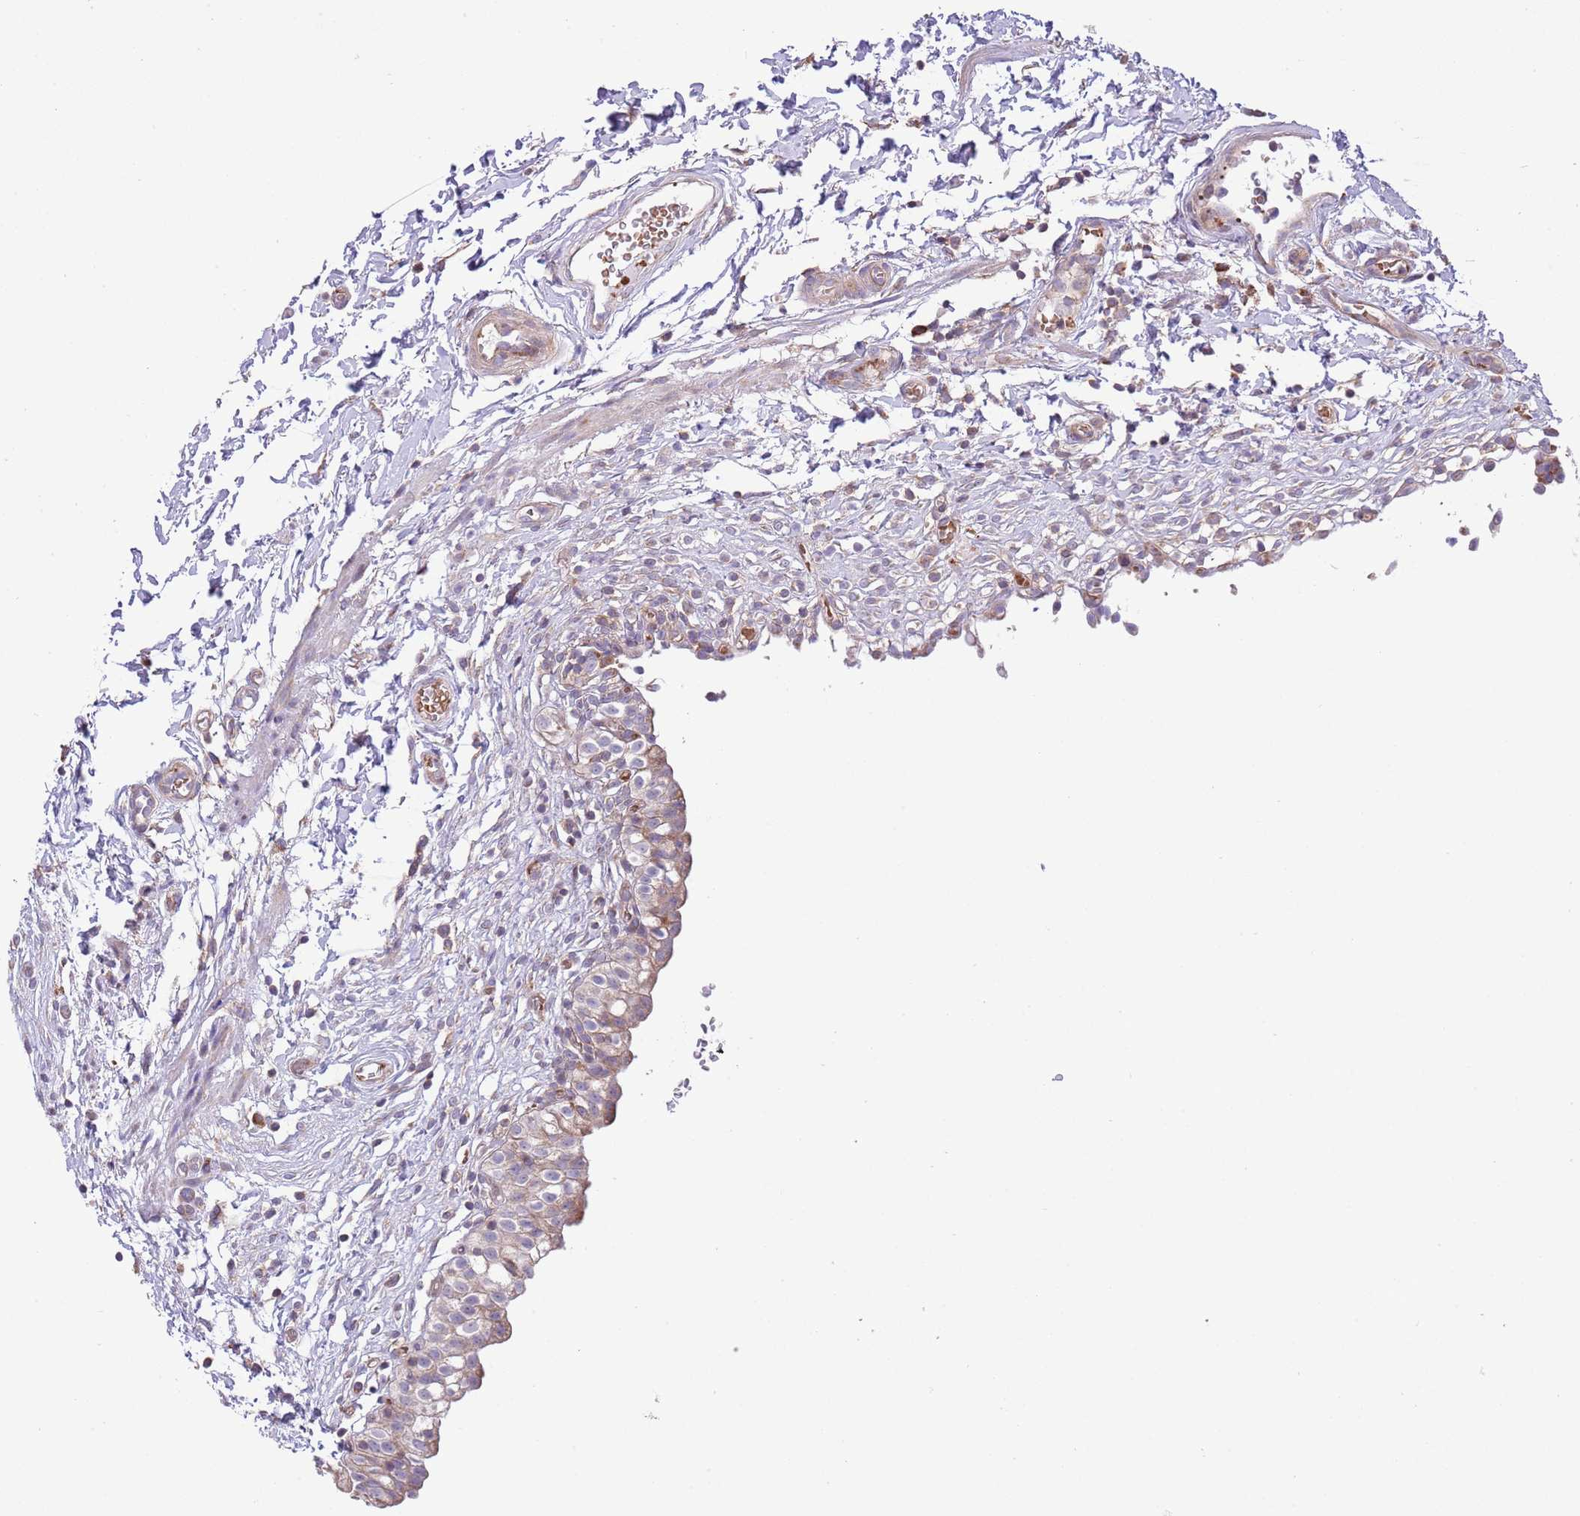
{"staining": {"intensity": "moderate", "quantity": "25%-75%", "location": "cytoplasmic/membranous"}, "tissue": "urinary bladder", "cell_type": "Urothelial cells", "image_type": "normal", "snomed": [{"axis": "morphology", "description": "Normal tissue, NOS"}, {"axis": "topography", "description": "Urinary bladder"}, {"axis": "topography", "description": "Peripheral nerve tissue"}], "caption": "A micrograph showing moderate cytoplasmic/membranous staining in about 25%-75% of urothelial cells in unremarkable urinary bladder, as visualized by brown immunohistochemical staining.", "gene": "DAND5", "patient": {"sex": "male", "age": 55}}